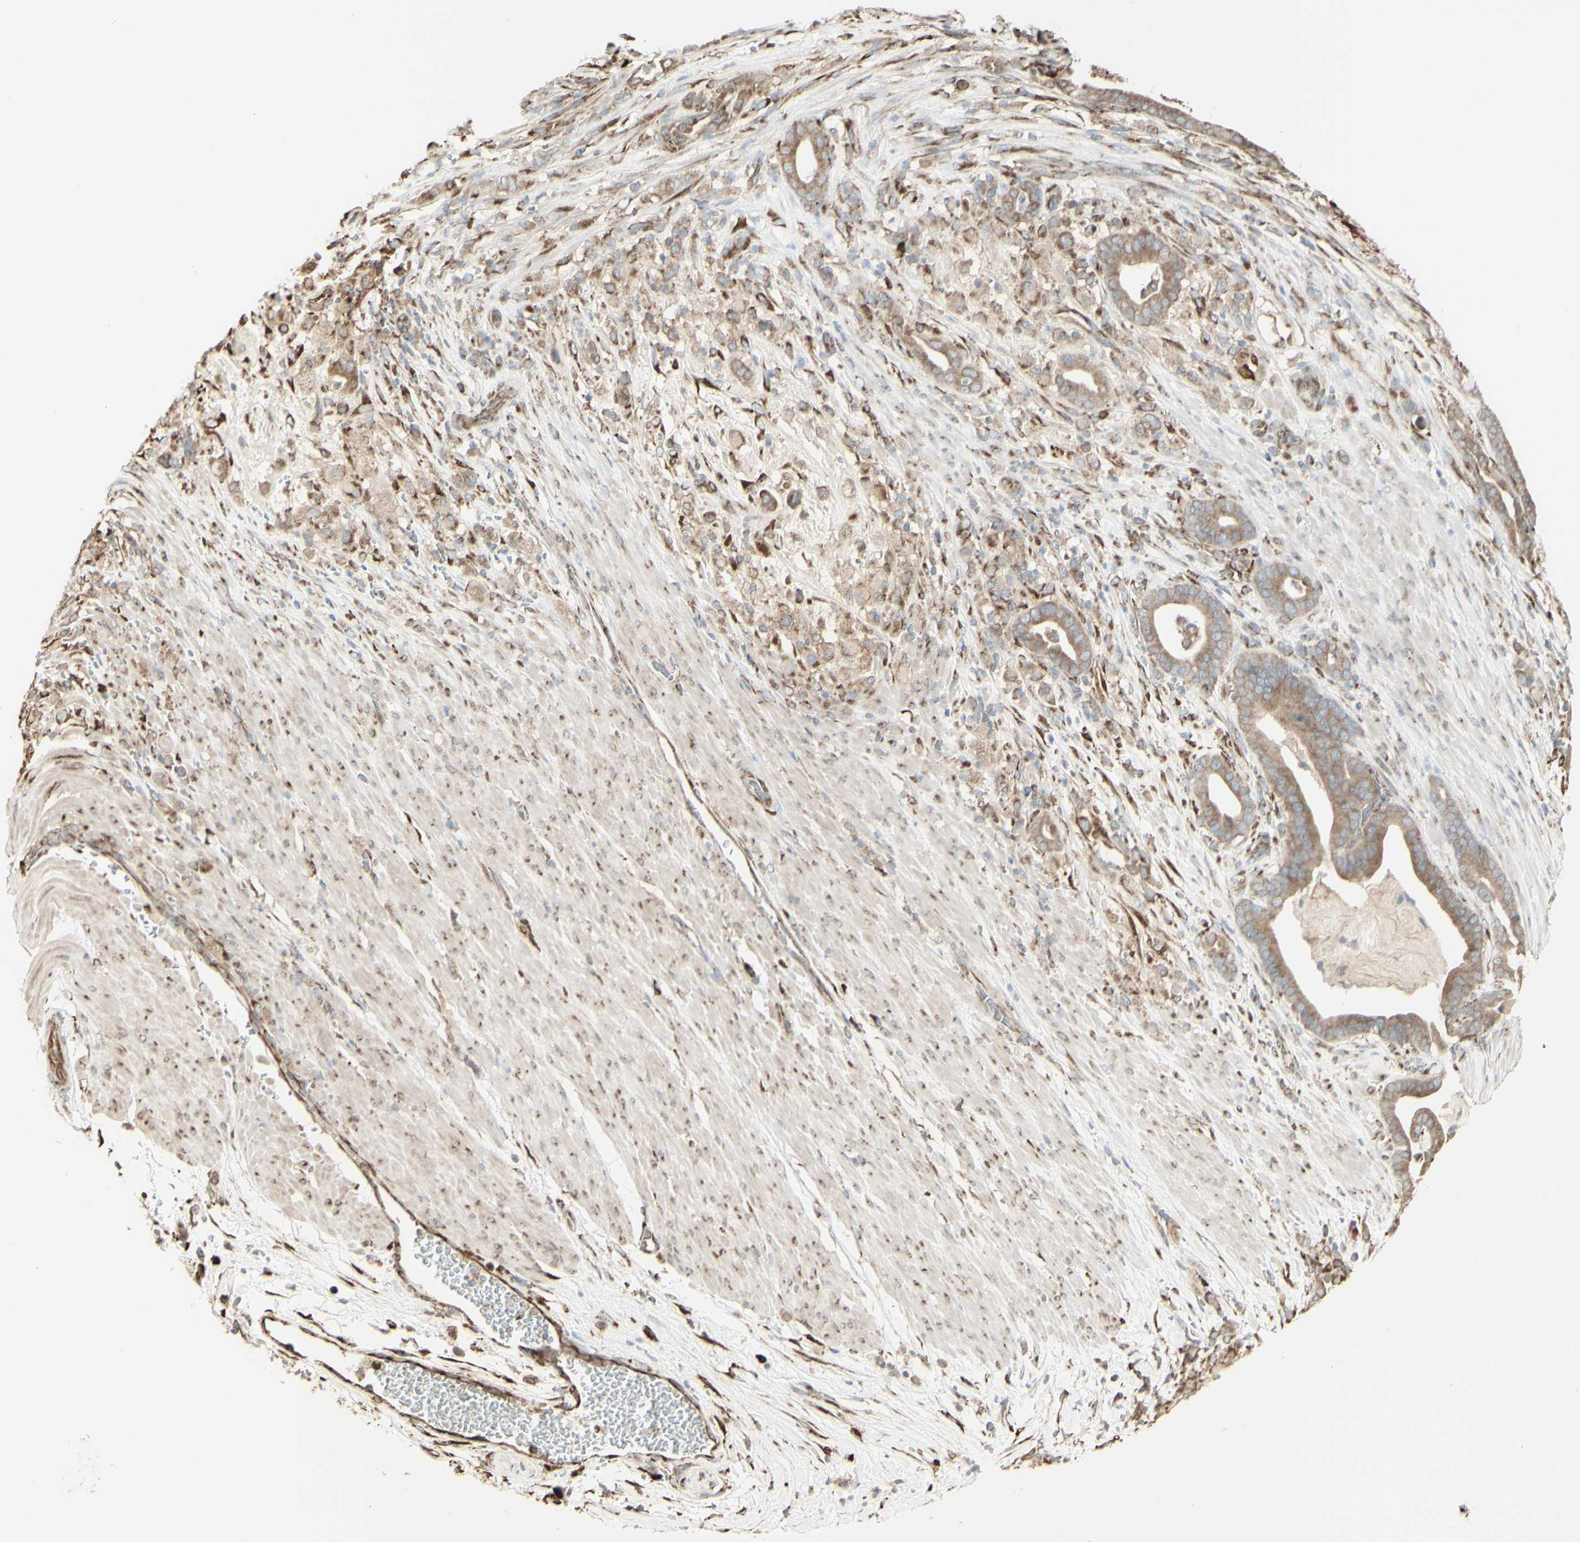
{"staining": {"intensity": "weak", "quantity": ">75%", "location": "cytoplasmic/membranous"}, "tissue": "pancreatic cancer", "cell_type": "Tumor cells", "image_type": "cancer", "snomed": [{"axis": "morphology", "description": "Adenocarcinoma, NOS"}, {"axis": "topography", "description": "Pancreas"}], "caption": "Protein analysis of adenocarcinoma (pancreatic) tissue exhibits weak cytoplasmic/membranous staining in approximately >75% of tumor cells.", "gene": "EEF1B2", "patient": {"sex": "male", "age": 63}}